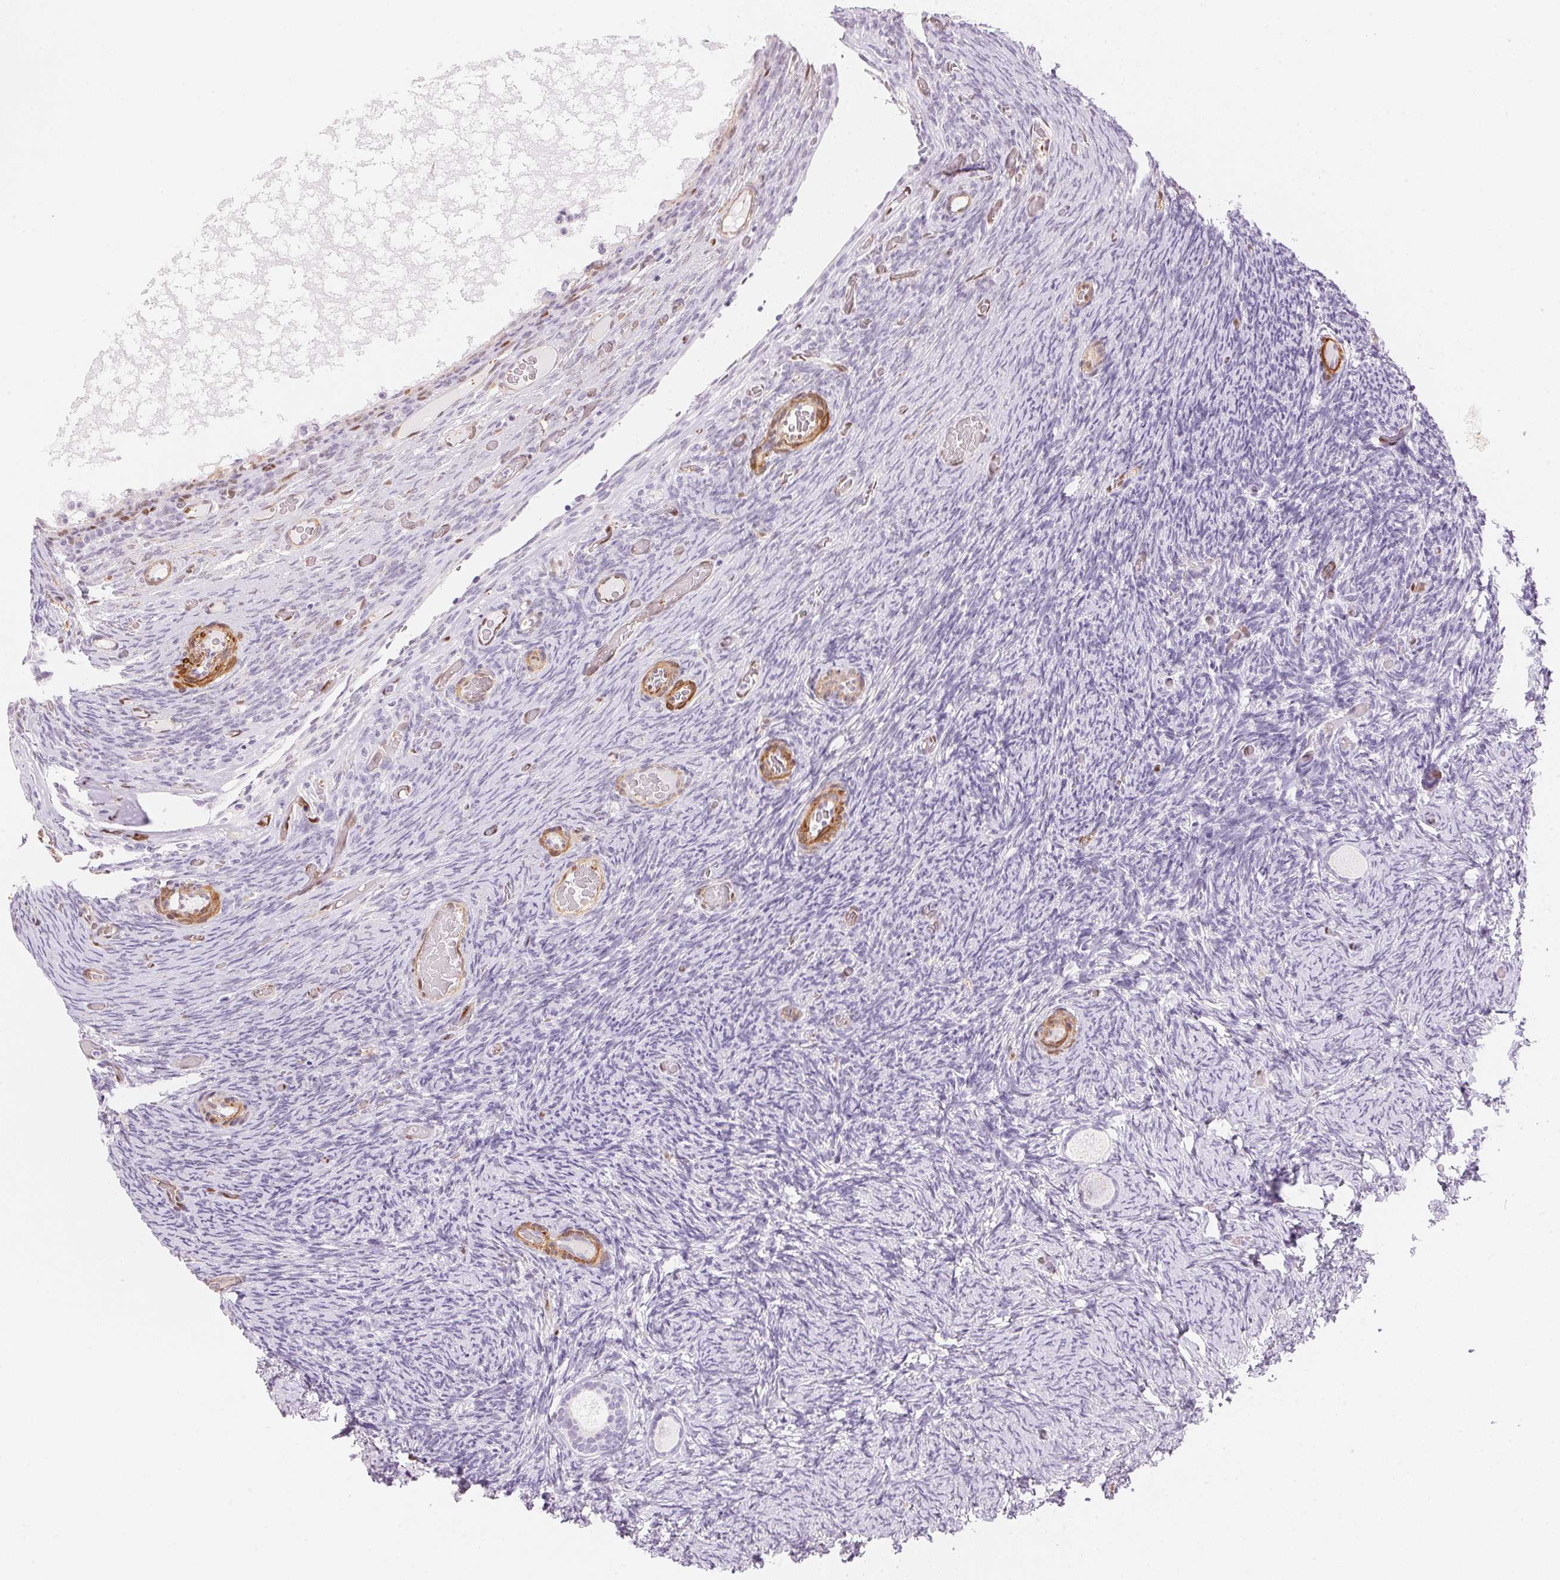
{"staining": {"intensity": "negative", "quantity": "none", "location": "none"}, "tissue": "ovary", "cell_type": "Follicle cells", "image_type": "normal", "snomed": [{"axis": "morphology", "description": "Normal tissue, NOS"}, {"axis": "topography", "description": "Ovary"}], "caption": "IHC of normal human ovary exhibits no positivity in follicle cells. (Immunohistochemistry, brightfield microscopy, high magnification).", "gene": "SMTN", "patient": {"sex": "female", "age": 34}}